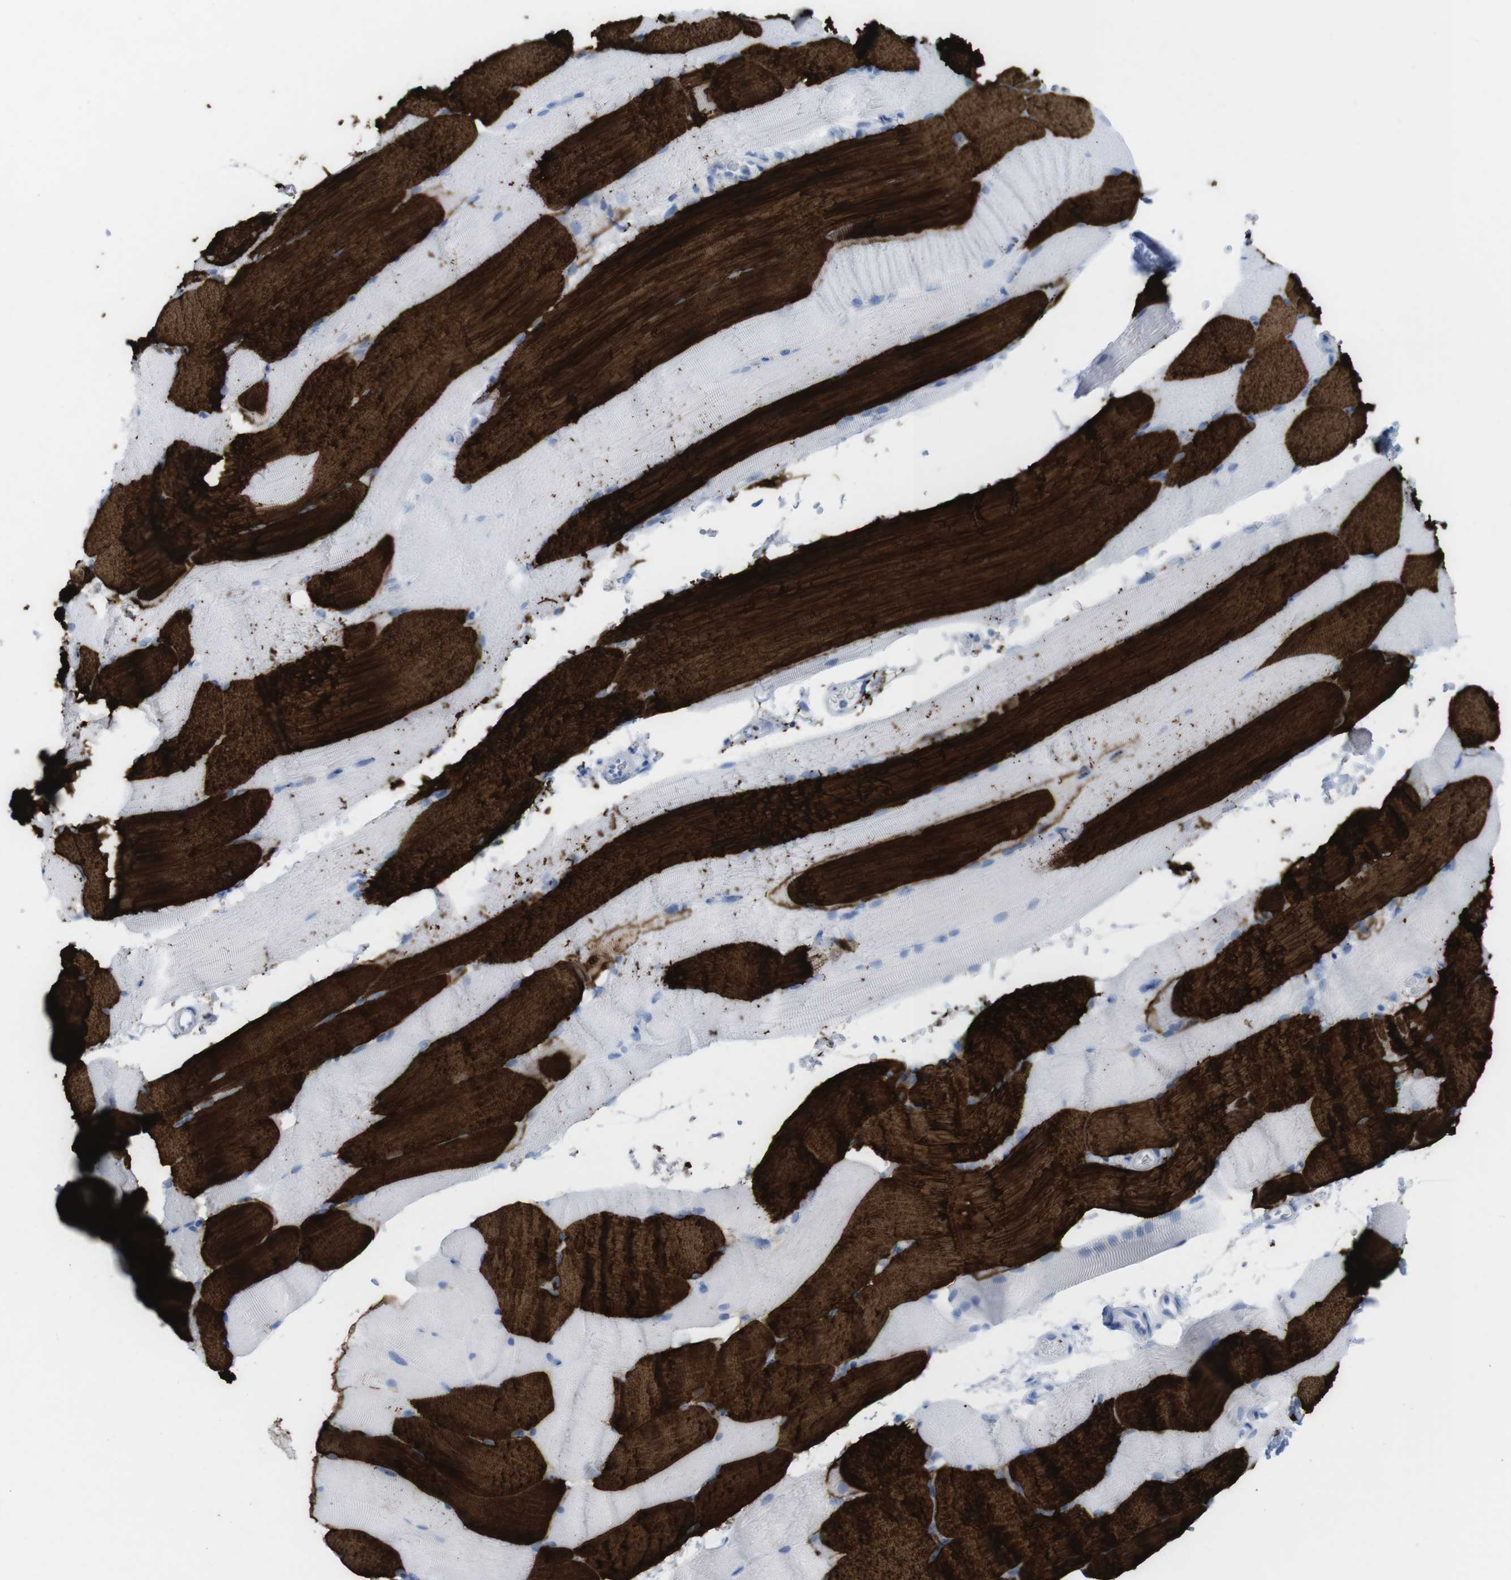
{"staining": {"intensity": "strong", "quantity": "25%-75%", "location": "cytoplasmic/membranous"}, "tissue": "skeletal muscle", "cell_type": "Myocytes", "image_type": "normal", "snomed": [{"axis": "morphology", "description": "Normal tissue, NOS"}, {"axis": "topography", "description": "Skeletal muscle"}, {"axis": "topography", "description": "Parathyroid gland"}], "caption": "Myocytes exhibit high levels of strong cytoplasmic/membranous positivity in about 25%-75% of cells in unremarkable human skeletal muscle.", "gene": "MYH7", "patient": {"sex": "female", "age": 37}}